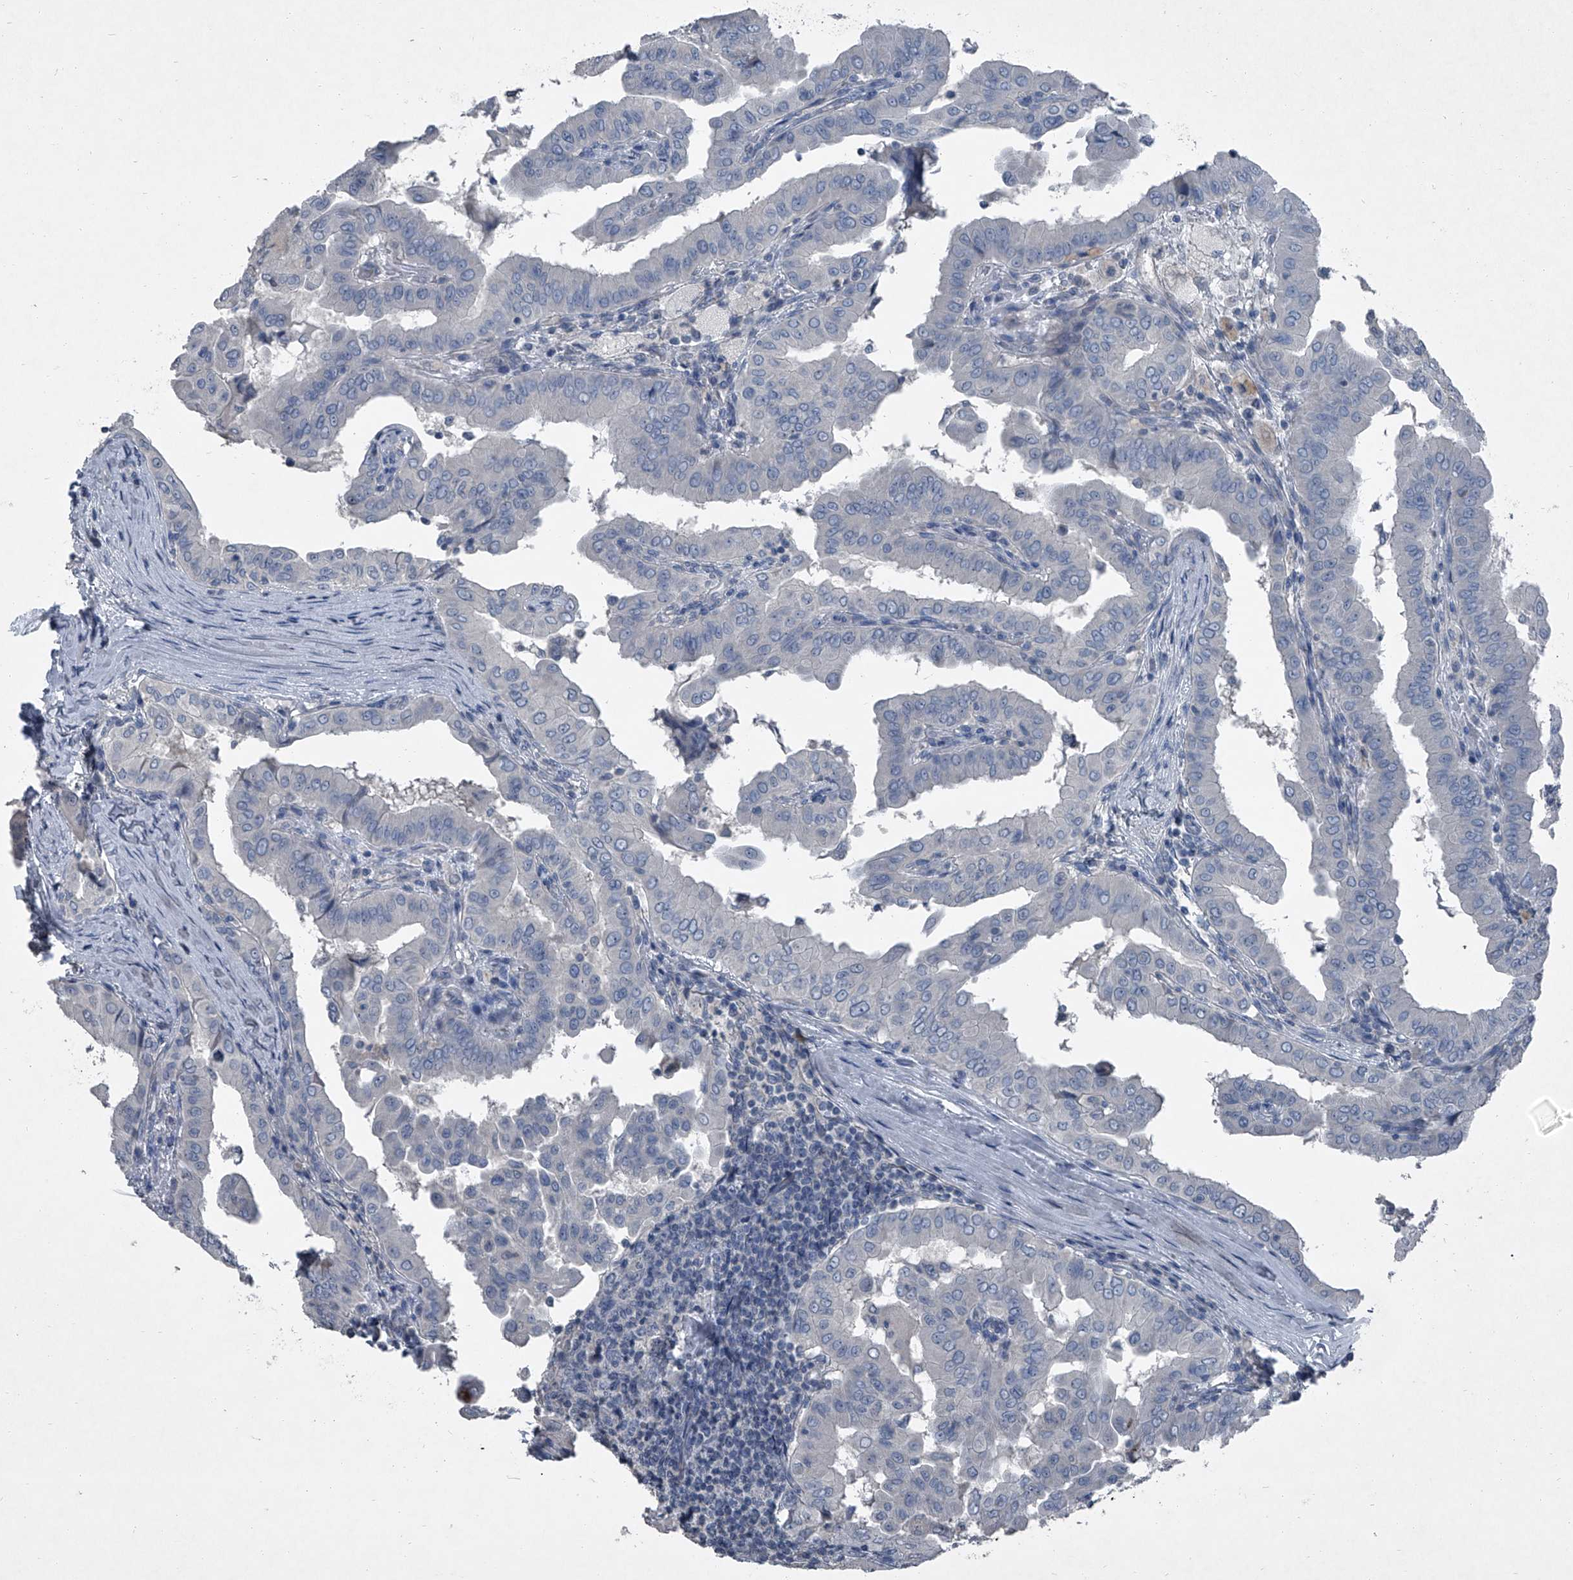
{"staining": {"intensity": "negative", "quantity": "none", "location": "none"}, "tissue": "thyroid cancer", "cell_type": "Tumor cells", "image_type": "cancer", "snomed": [{"axis": "morphology", "description": "Papillary adenocarcinoma, NOS"}, {"axis": "topography", "description": "Thyroid gland"}], "caption": "This is an IHC histopathology image of thyroid cancer. There is no expression in tumor cells.", "gene": "HEPHL1", "patient": {"sex": "male", "age": 33}}